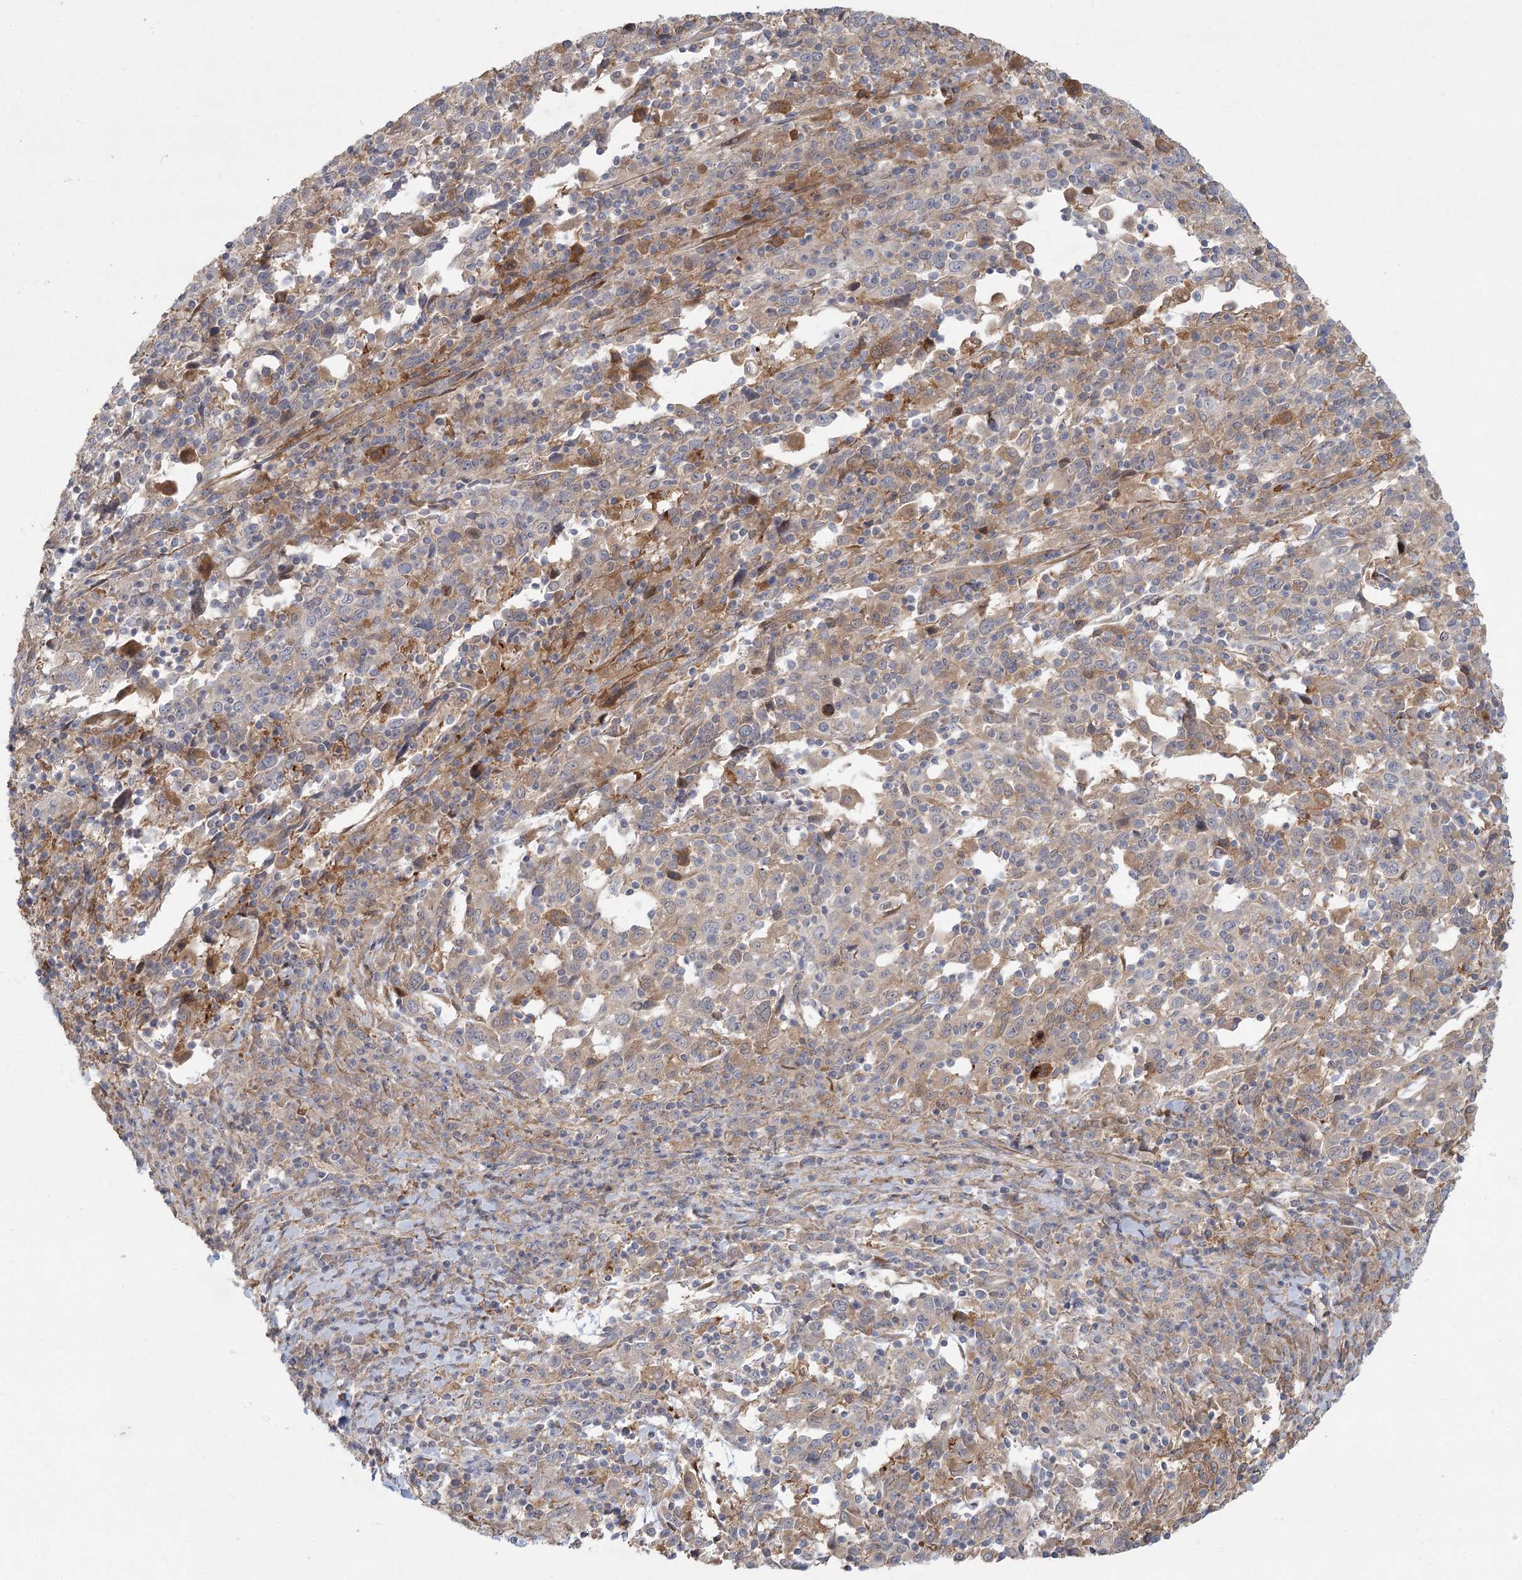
{"staining": {"intensity": "weak", "quantity": "<25%", "location": "cytoplasmic/membranous"}, "tissue": "cervical cancer", "cell_type": "Tumor cells", "image_type": "cancer", "snomed": [{"axis": "morphology", "description": "Squamous cell carcinoma, NOS"}, {"axis": "topography", "description": "Cervix"}], "caption": "Tumor cells show no significant protein expression in cervical cancer.", "gene": "FAM110C", "patient": {"sex": "female", "age": 46}}